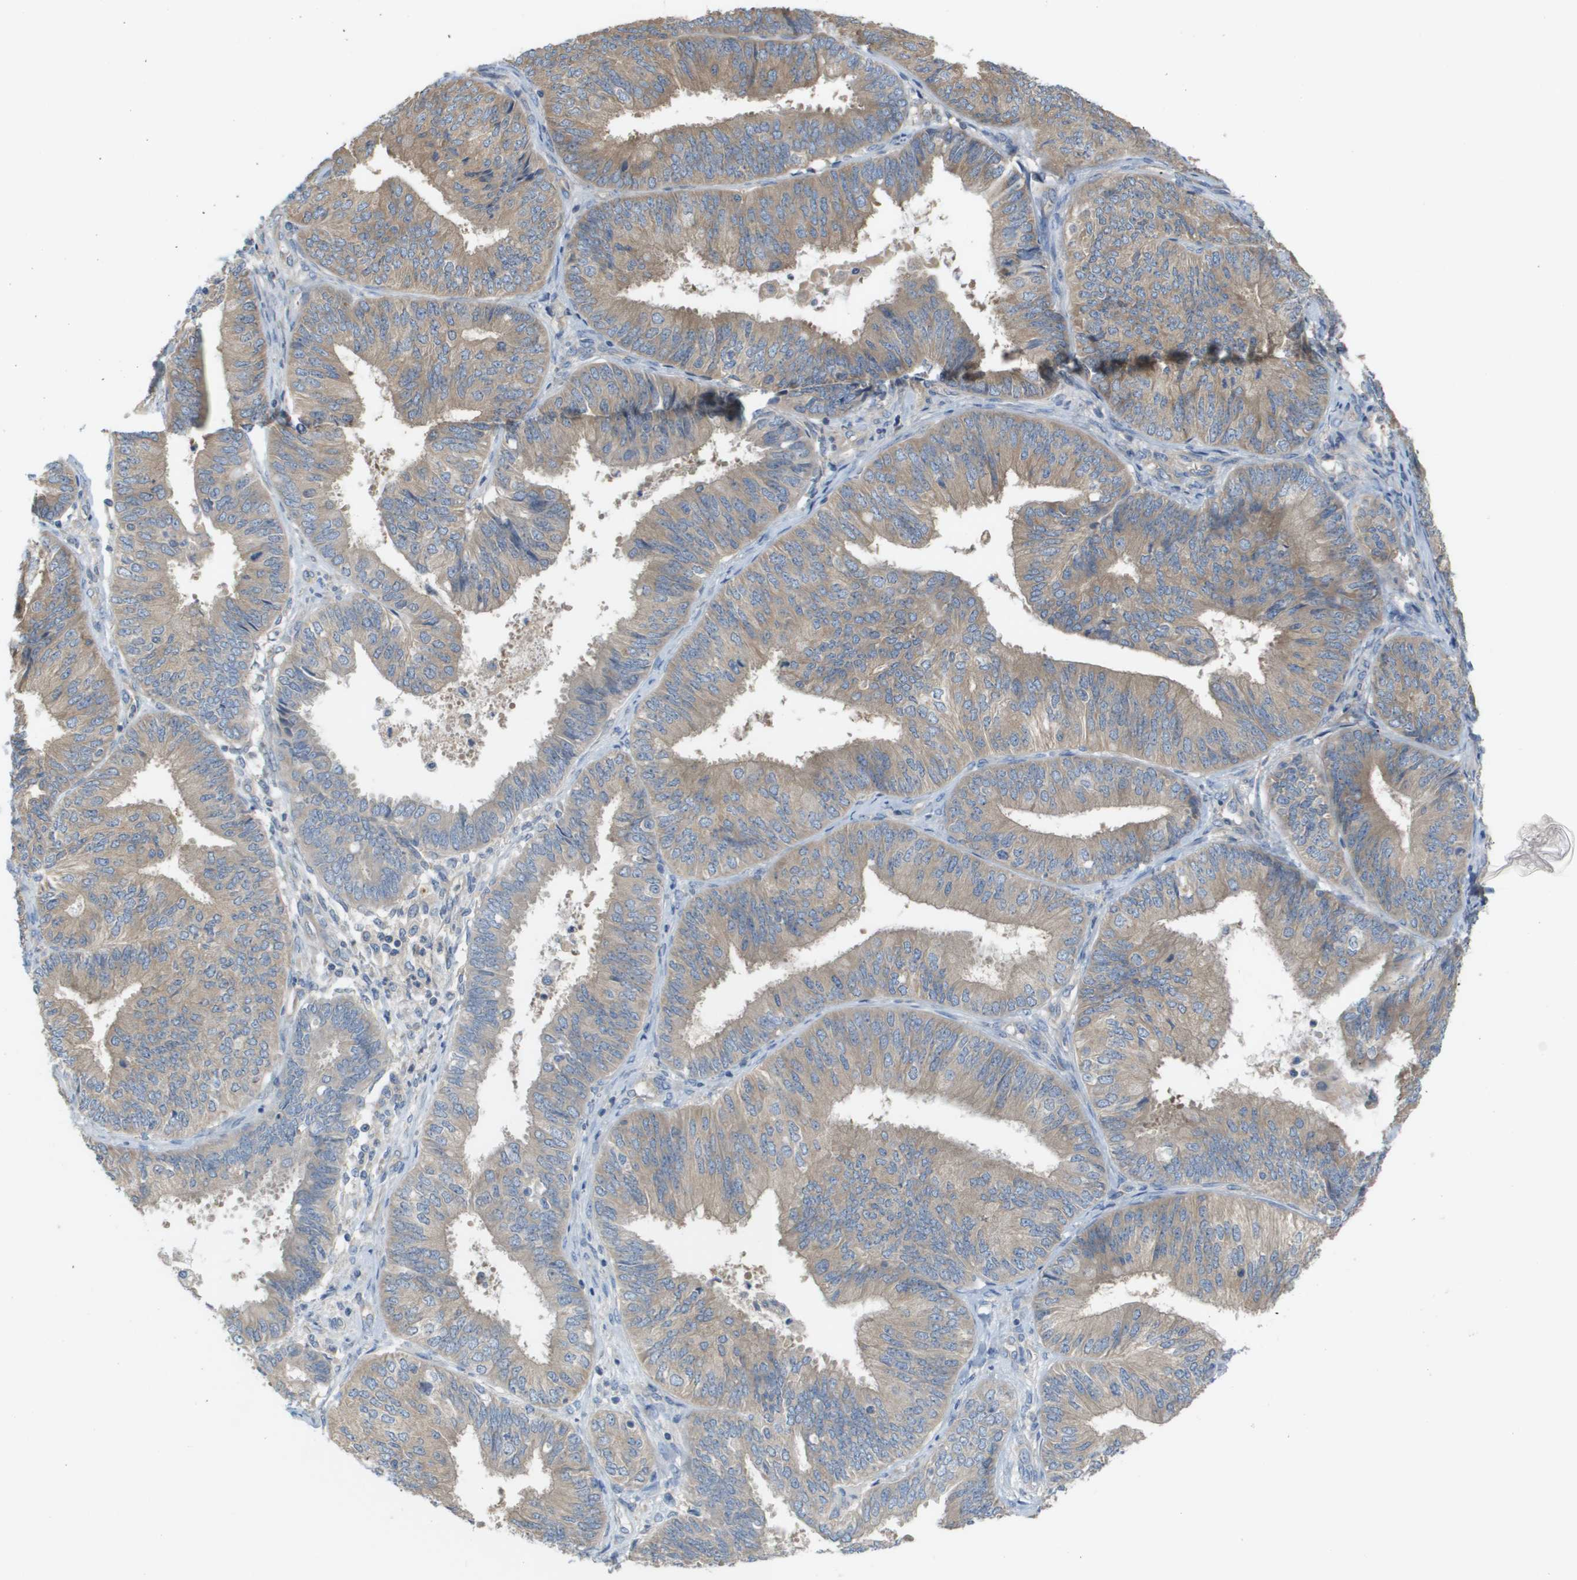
{"staining": {"intensity": "weak", "quantity": ">75%", "location": "cytoplasmic/membranous"}, "tissue": "endometrial cancer", "cell_type": "Tumor cells", "image_type": "cancer", "snomed": [{"axis": "morphology", "description": "Adenocarcinoma, NOS"}, {"axis": "topography", "description": "Endometrium"}], "caption": "Endometrial cancer tissue exhibits weak cytoplasmic/membranous expression in approximately >75% of tumor cells, visualized by immunohistochemistry.", "gene": "UBA5", "patient": {"sex": "female", "age": 58}}